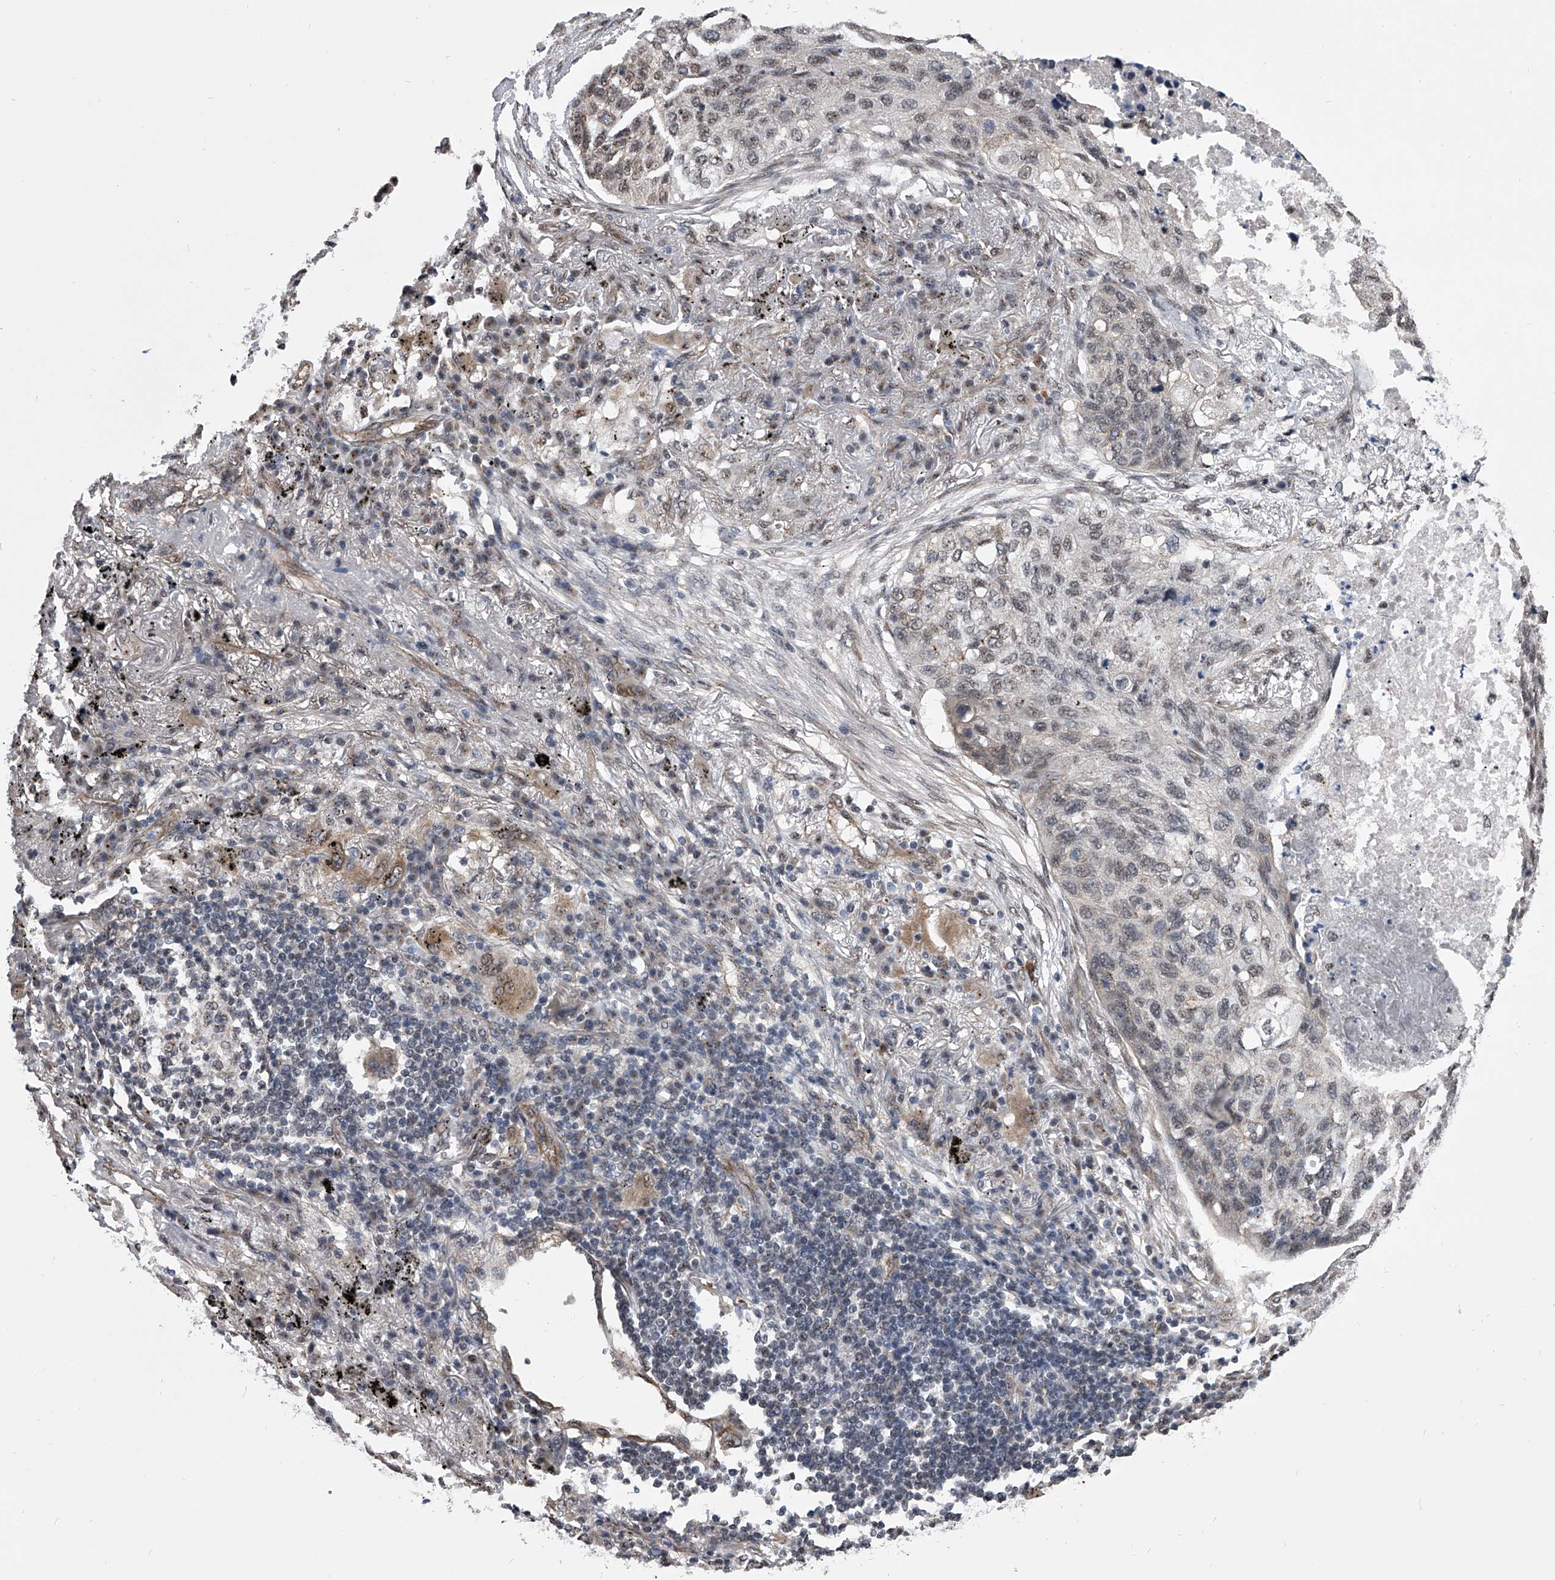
{"staining": {"intensity": "weak", "quantity": "<25%", "location": "nuclear"}, "tissue": "lung cancer", "cell_type": "Tumor cells", "image_type": "cancer", "snomed": [{"axis": "morphology", "description": "Squamous cell carcinoma, NOS"}, {"axis": "topography", "description": "Lung"}], "caption": "This is an IHC histopathology image of human lung cancer (squamous cell carcinoma). There is no positivity in tumor cells.", "gene": "ZNF76", "patient": {"sex": "female", "age": 63}}